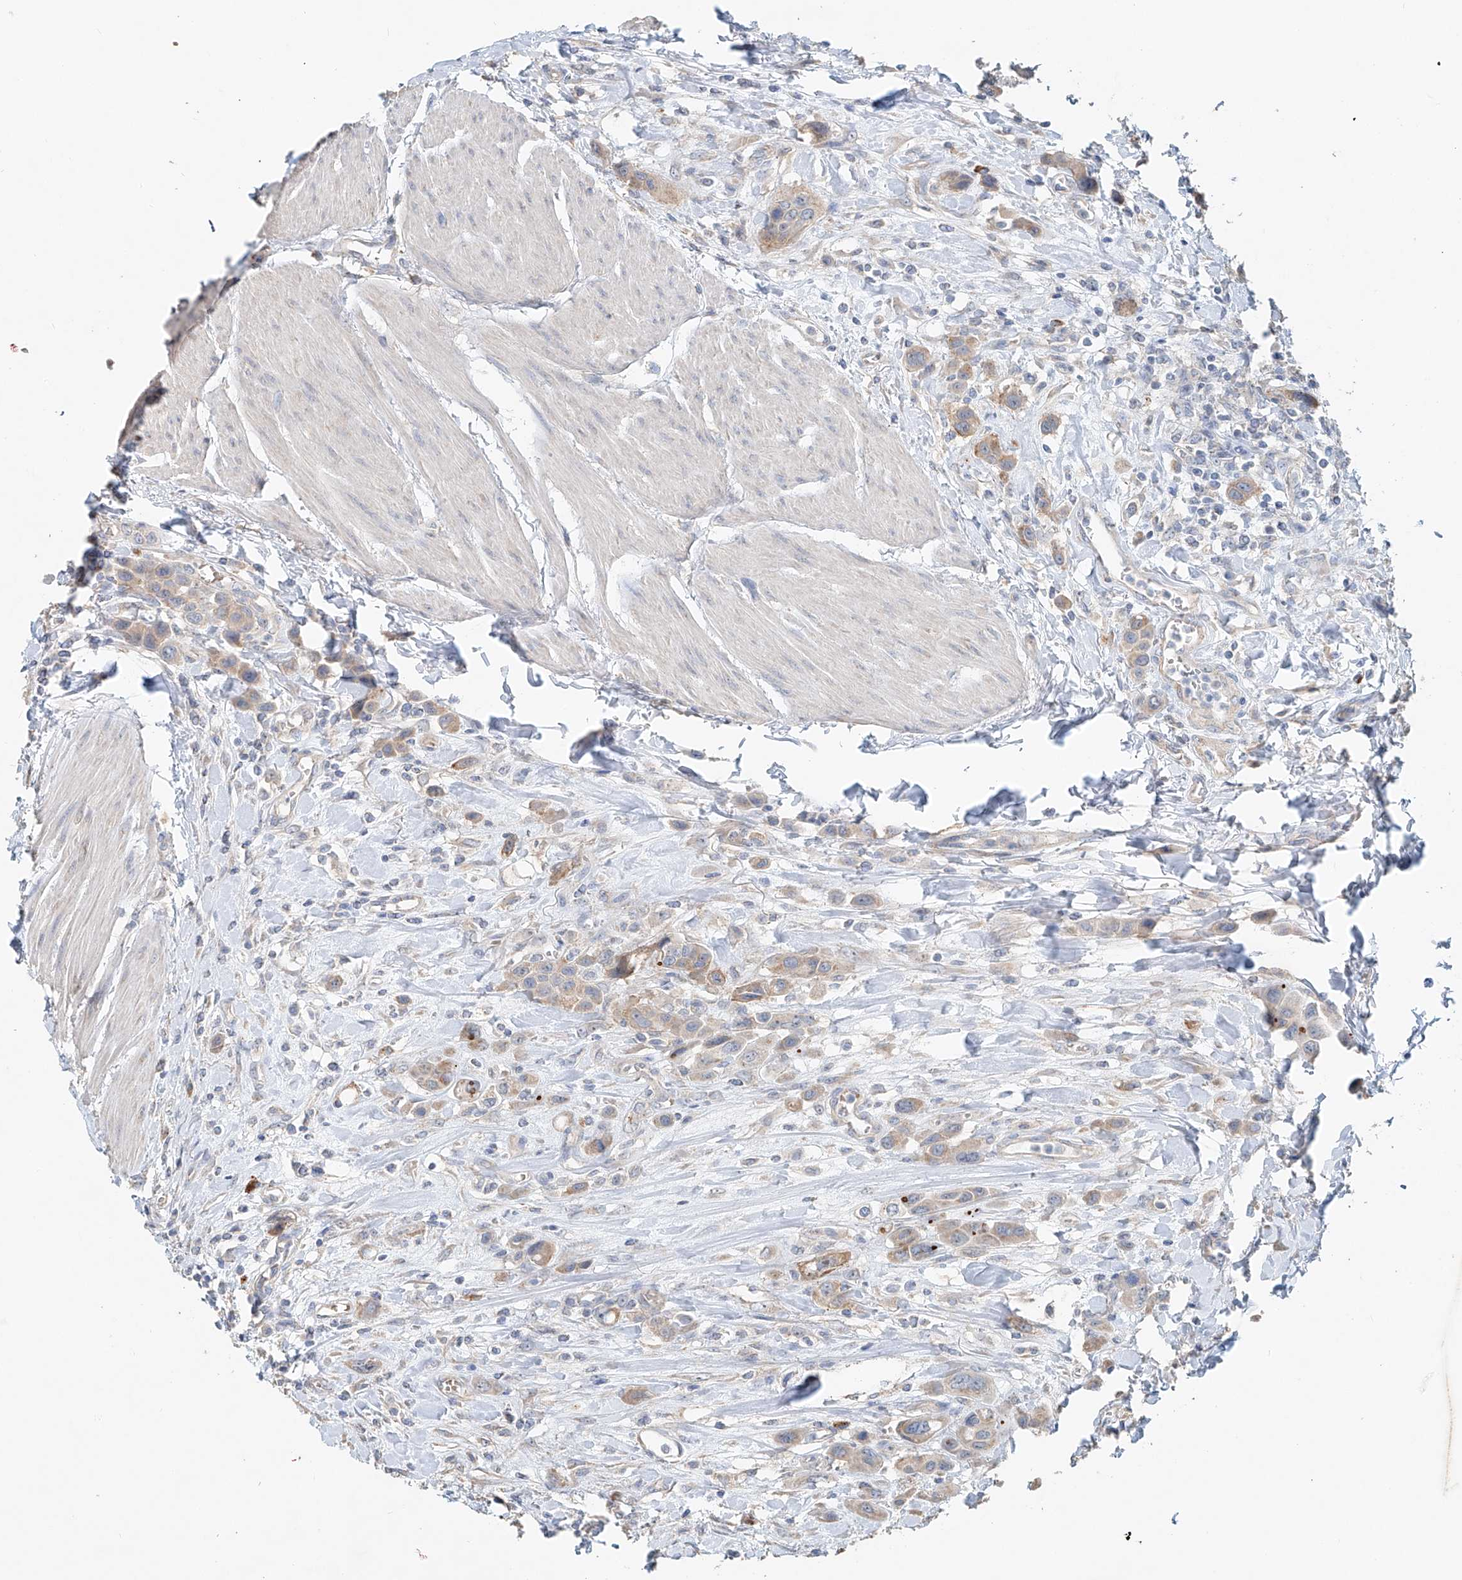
{"staining": {"intensity": "weak", "quantity": ">75%", "location": "cytoplasmic/membranous"}, "tissue": "urothelial cancer", "cell_type": "Tumor cells", "image_type": "cancer", "snomed": [{"axis": "morphology", "description": "Urothelial carcinoma, High grade"}, {"axis": "topography", "description": "Urinary bladder"}], "caption": "This is a histology image of IHC staining of urothelial cancer, which shows weak staining in the cytoplasmic/membranous of tumor cells.", "gene": "TRIM47", "patient": {"sex": "male", "age": 50}}